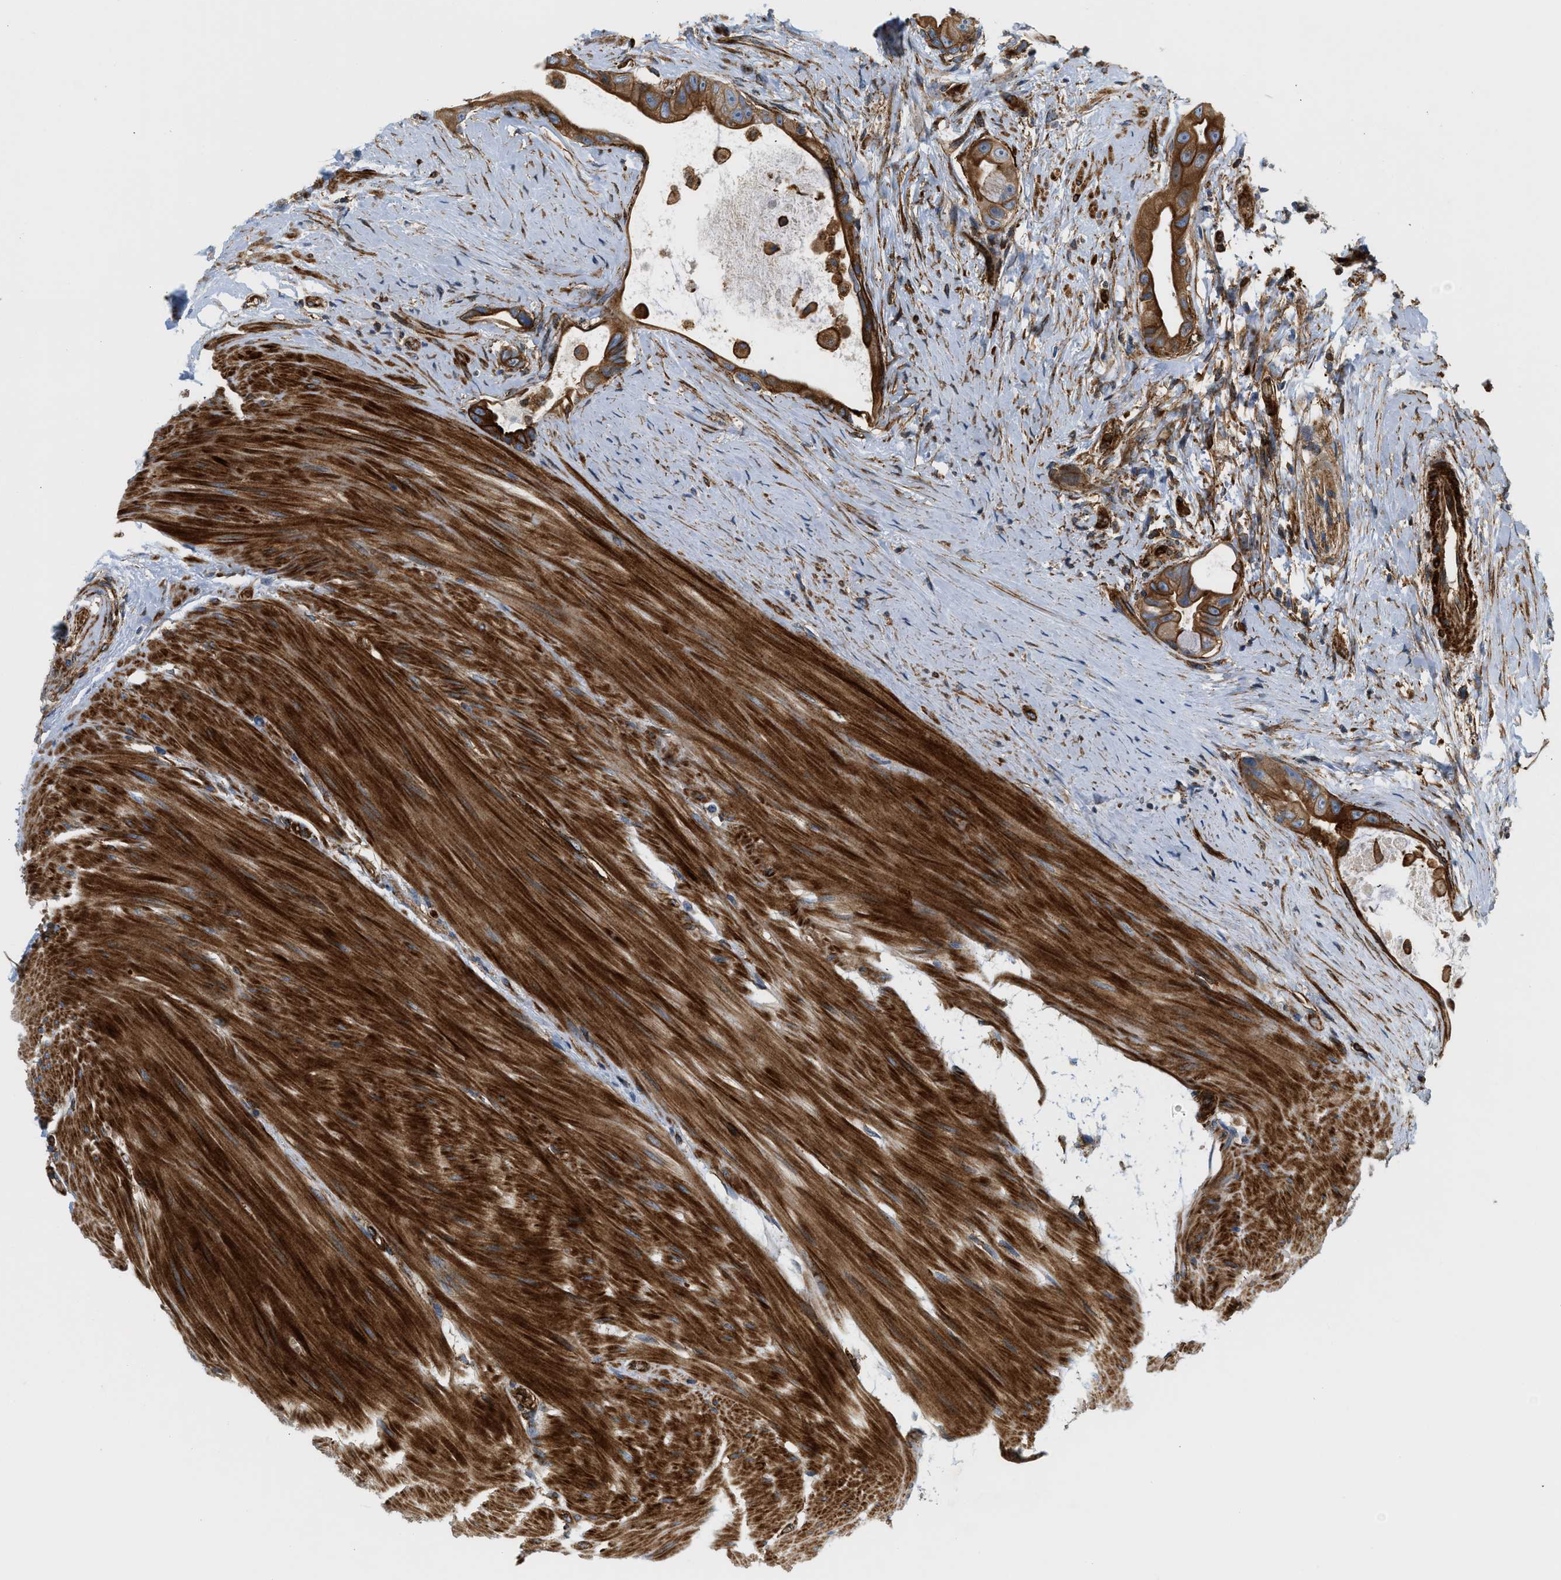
{"staining": {"intensity": "strong", "quantity": ">75%", "location": "cytoplasmic/membranous"}, "tissue": "colorectal cancer", "cell_type": "Tumor cells", "image_type": "cancer", "snomed": [{"axis": "morphology", "description": "Adenocarcinoma, NOS"}, {"axis": "topography", "description": "Rectum"}], "caption": "DAB immunohistochemical staining of human colorectal cancer exhibits strong cytoplasmic/membranous protein positivity in about >75% of tumor cells.", "gene": "HIP1", "patient": {"sex": "male", "age": 51}}